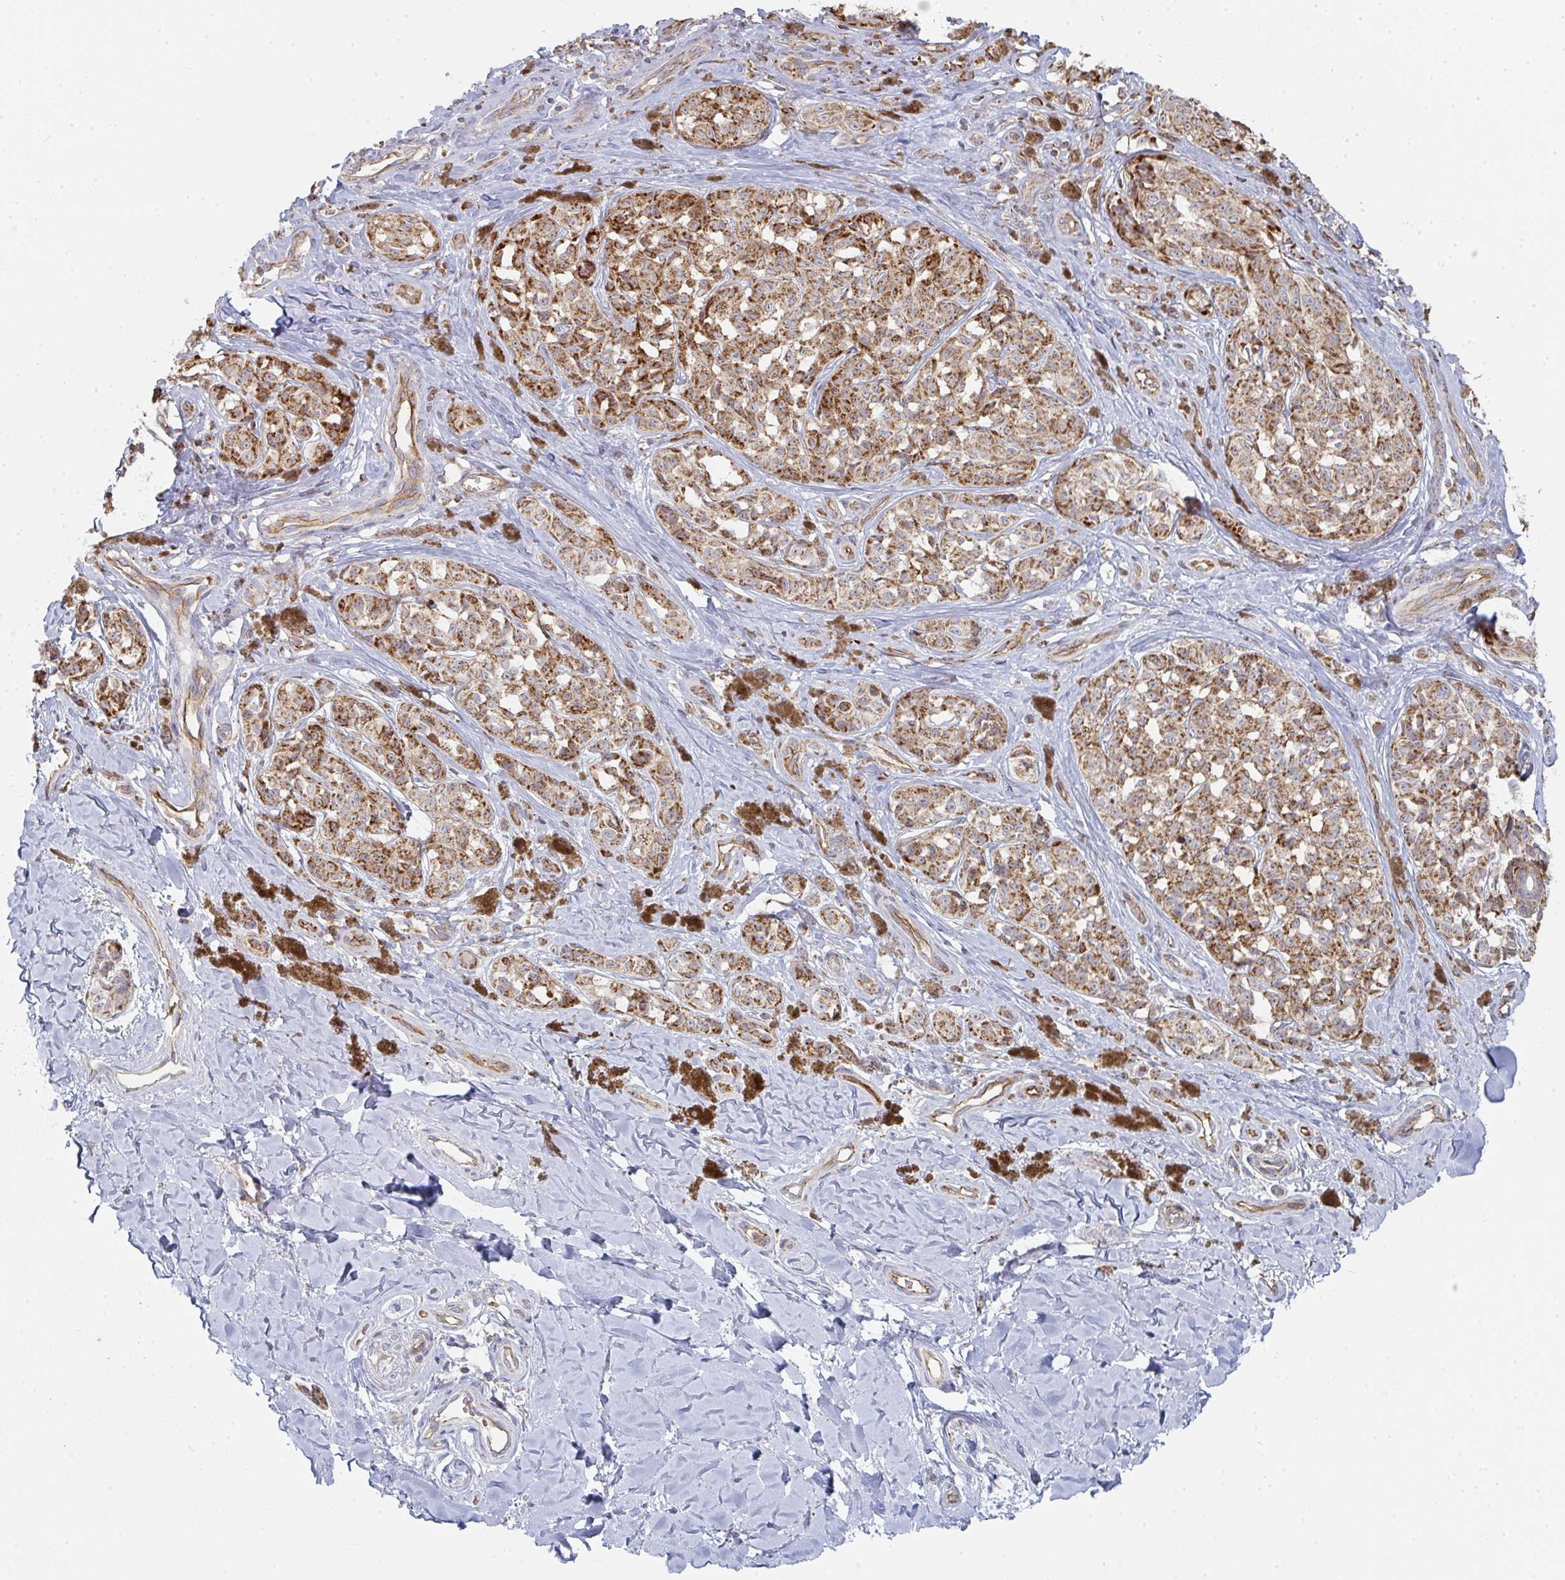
{"staining": {"intensity": "strong", "quantity": ">75%", "location": "cytoplasmic/membranous"}, "tissue": "melanoma", "cell_type": "Tumor cells", "image_type": "cancer", "snomed": [{"axis": "morphology", "description": "Malignant melanoma, NOS"}, {"axis": "topography", "description": "Skin"}], "caption": "An immunohistochemistry micrograph of tumor tissue is shown. Protein staining in brown shows strong cytoplasmic/membranous positivity in malignant melanoma within tumor cells.", "gene": "ZNF526", "patient": {"sex": "female", "age": 65}}